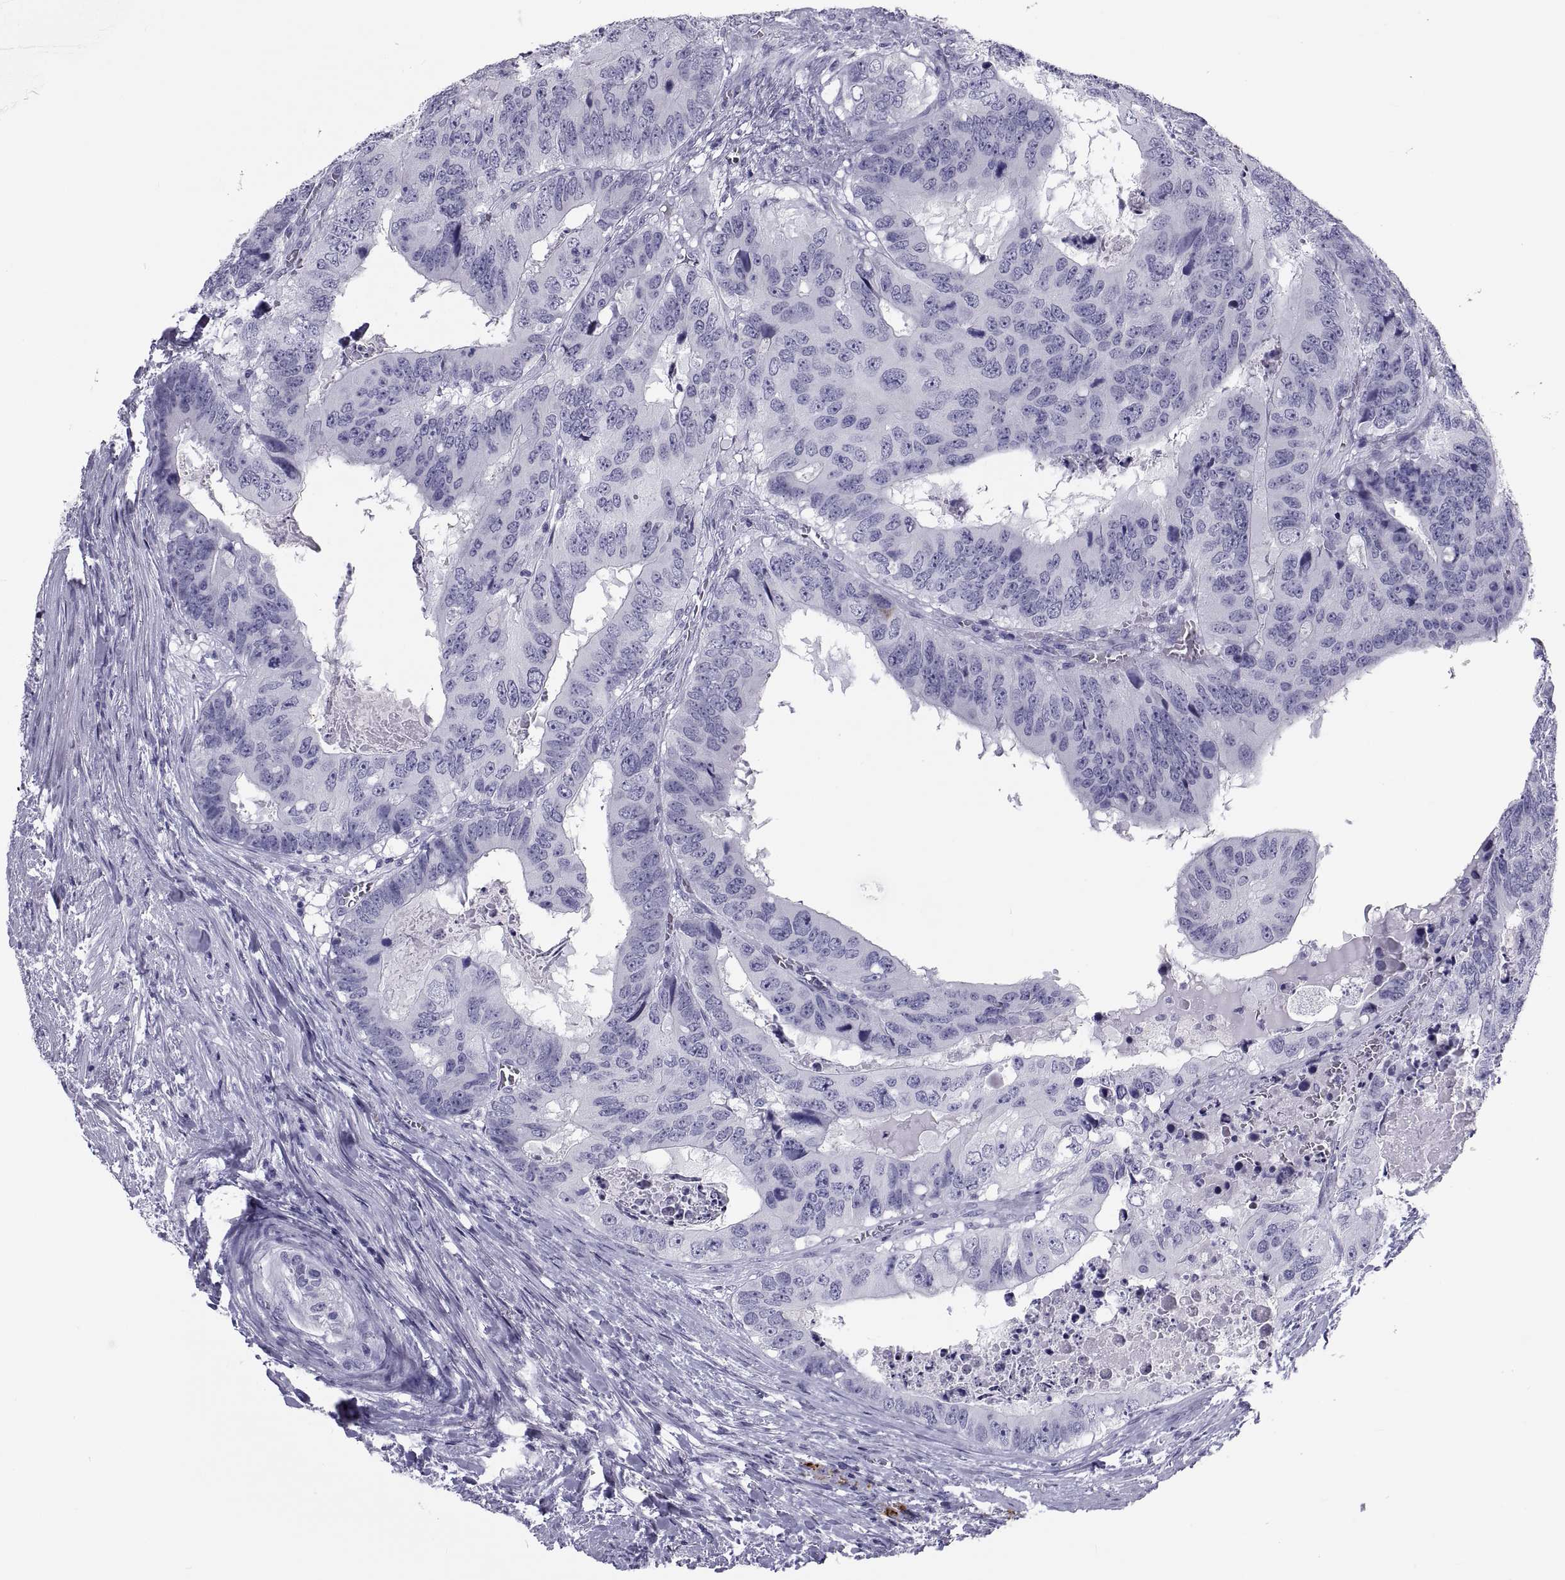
{"staining": {"intensity": "negative", "quantity": "none", "location": "none"}, "tissue": "colorectal cancer", "cell_type": "Tumor cells", "image_type": "cancer", "snomed": [{"axis": "morphology", "description": "Adenocarcinoma, NOS"}, {"axis": "topography", "description": "Colon"}], "caption": "The micrograph demonstrates no staining of tumor cells in colorectal cancer (adenocarcinoma).", "gene": "DEFB129", "patient": {"sex": "male", "age": 79}}